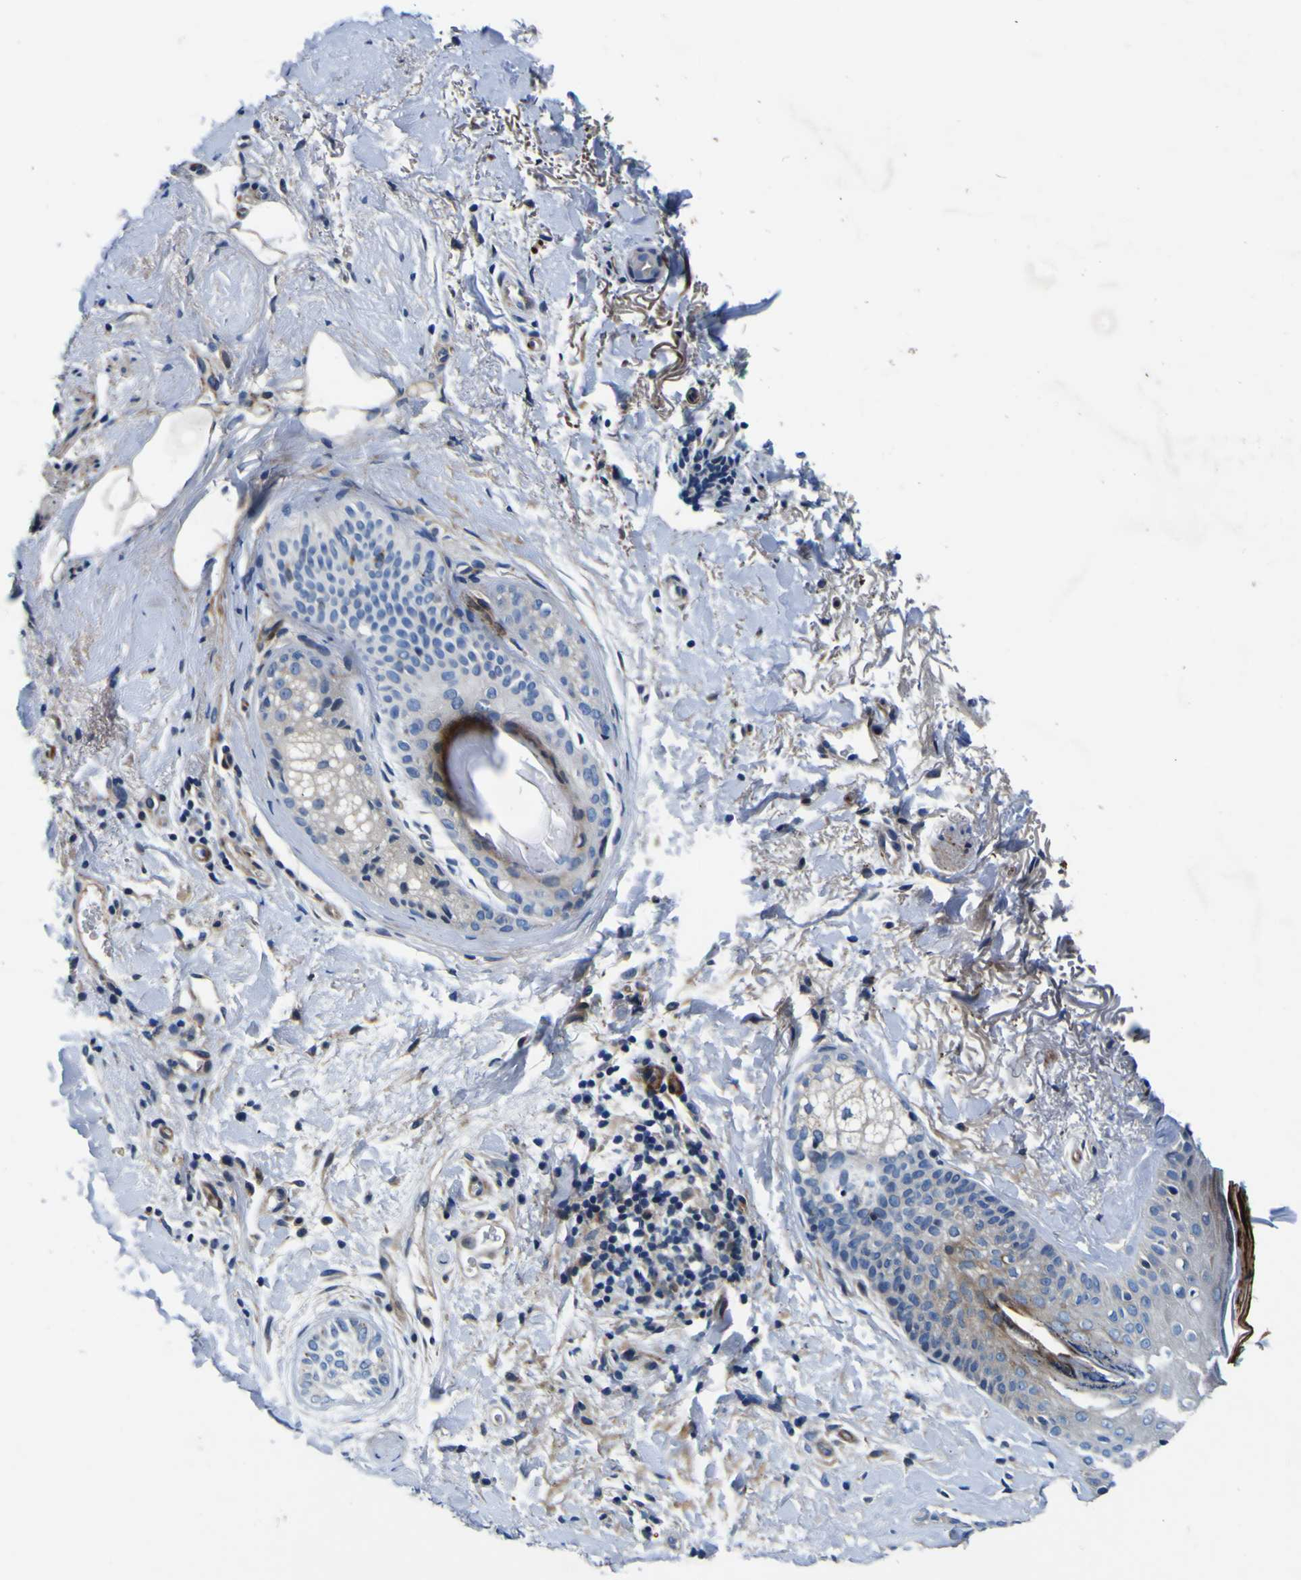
{"staining": {"intensity": "negative", "quantity": "none", "location": "none"}, "tissue": "skin cancer", "cell_type": "Tumor cells", "image_type": "cancer", "snomed": [{"axis": "morphology", "description": "Normal tissue, NOS"}, {"axis": "morphology", "description": "Basal cell carcinoma"}, {"axis": "topography", "description": "Skin"}], "caption": "DAB (3,3'-diaminobenzidine) immunohistochemical staining of skin cancer reveals no significant positivity in tumor cells.", "gene": "AGAP3", "patient": {"sex": "female", "age": 71}}